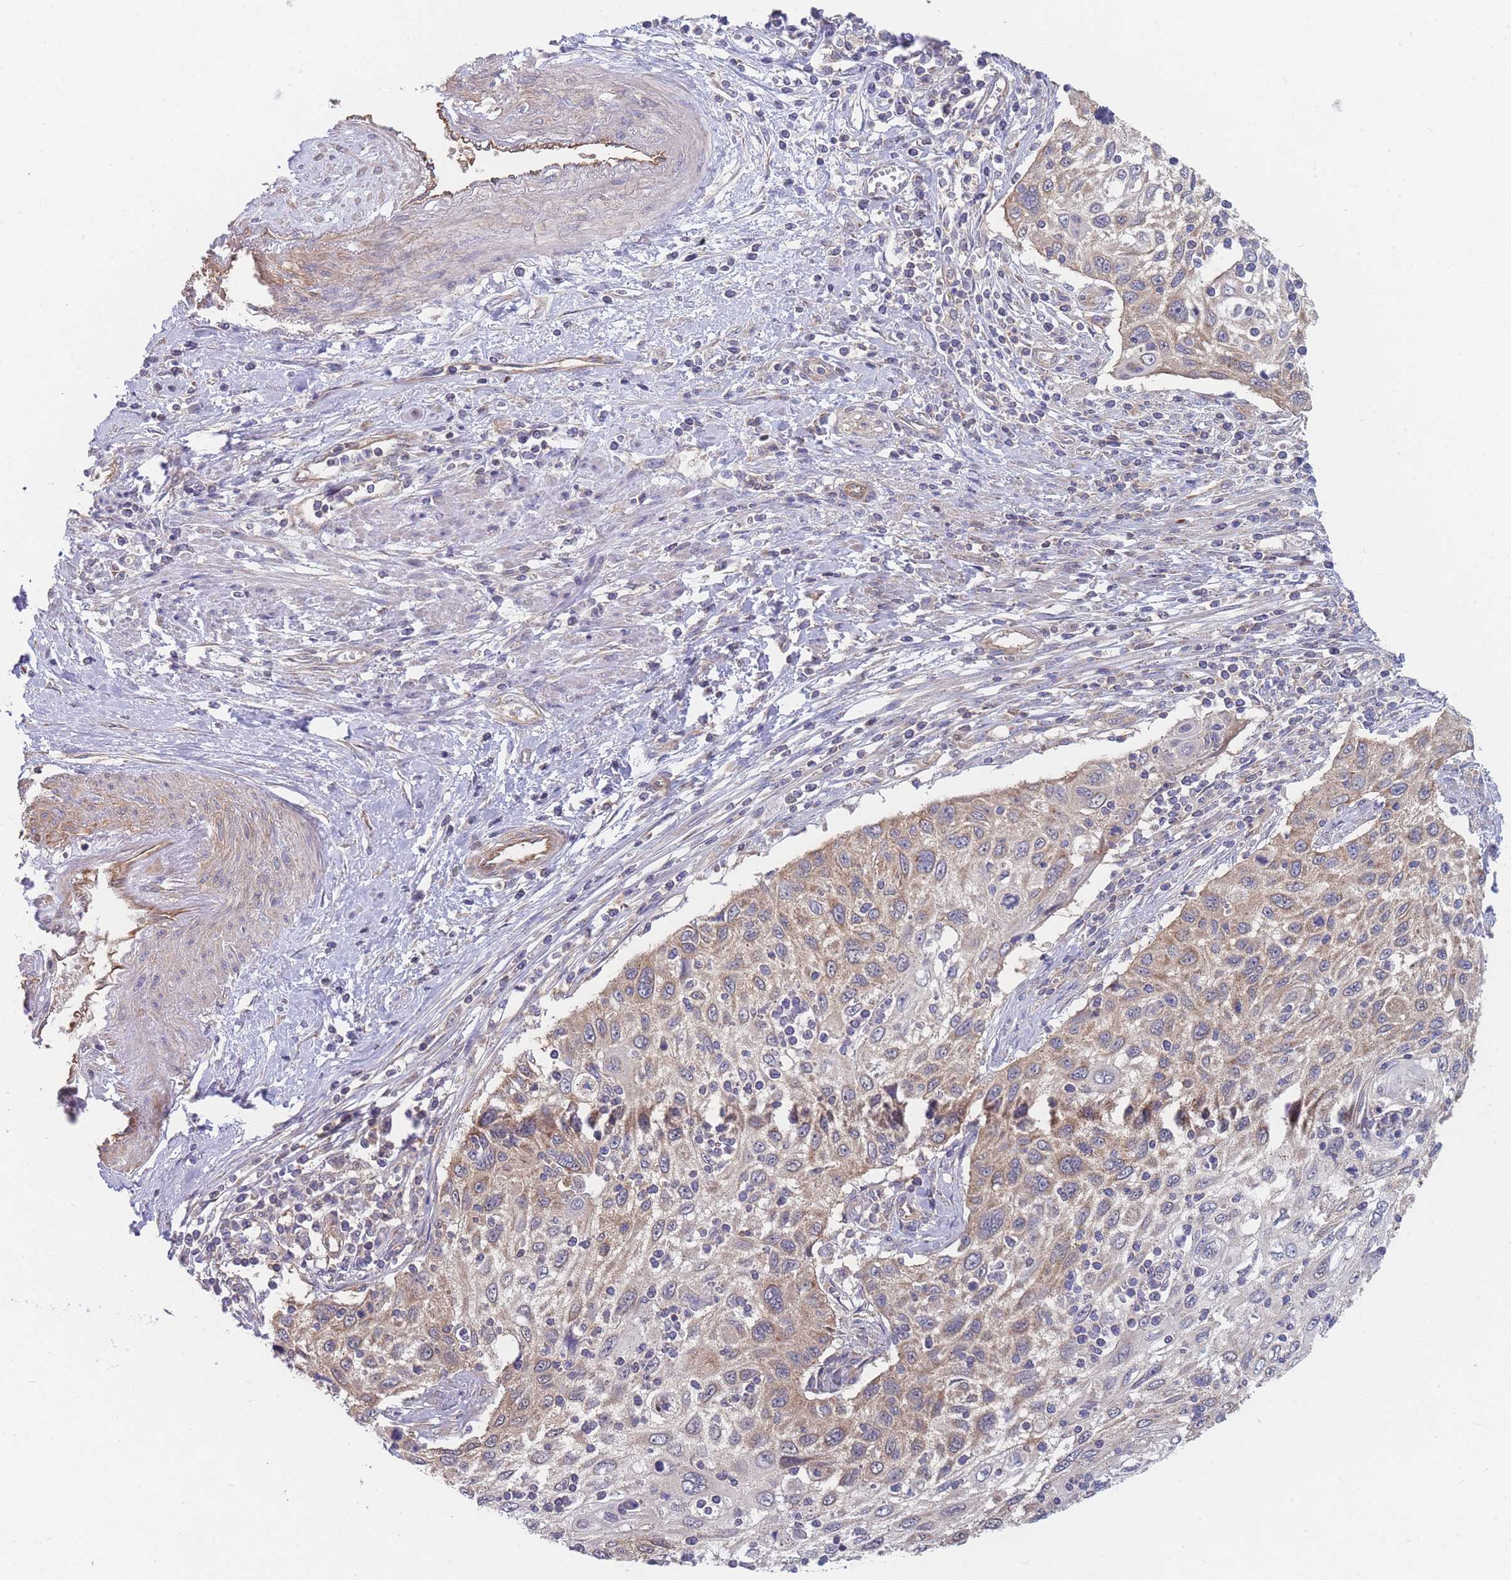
{"staining": {"intensity": "moderate", "quantity": "25%-75%", "location": "cytoplasmic/membranous"}, "tissue": "cervical cancer", "cell_type": "Tumor cells", "image_type": "cancer", "snomed": [{"axis": "morphology", "description": "Squamous cell carcinoma, NOS"}, {"axis": "topography", "description": "Cervix"}], "caption": "A medium amount of moderate cytoplasmic/membranous expression is appreciated in approximately 25%-75% of tumor cells in cervical cancer (squamous cell carcinoma) tissue. (Stains: DAB (3,3'-diaminobenzidine) in brown, nuclei in blue, Microscopy: brightfield microscopy at high magnification).", "gene": "MRPS18B", "patient": {"sex": "female", "age": 70}}